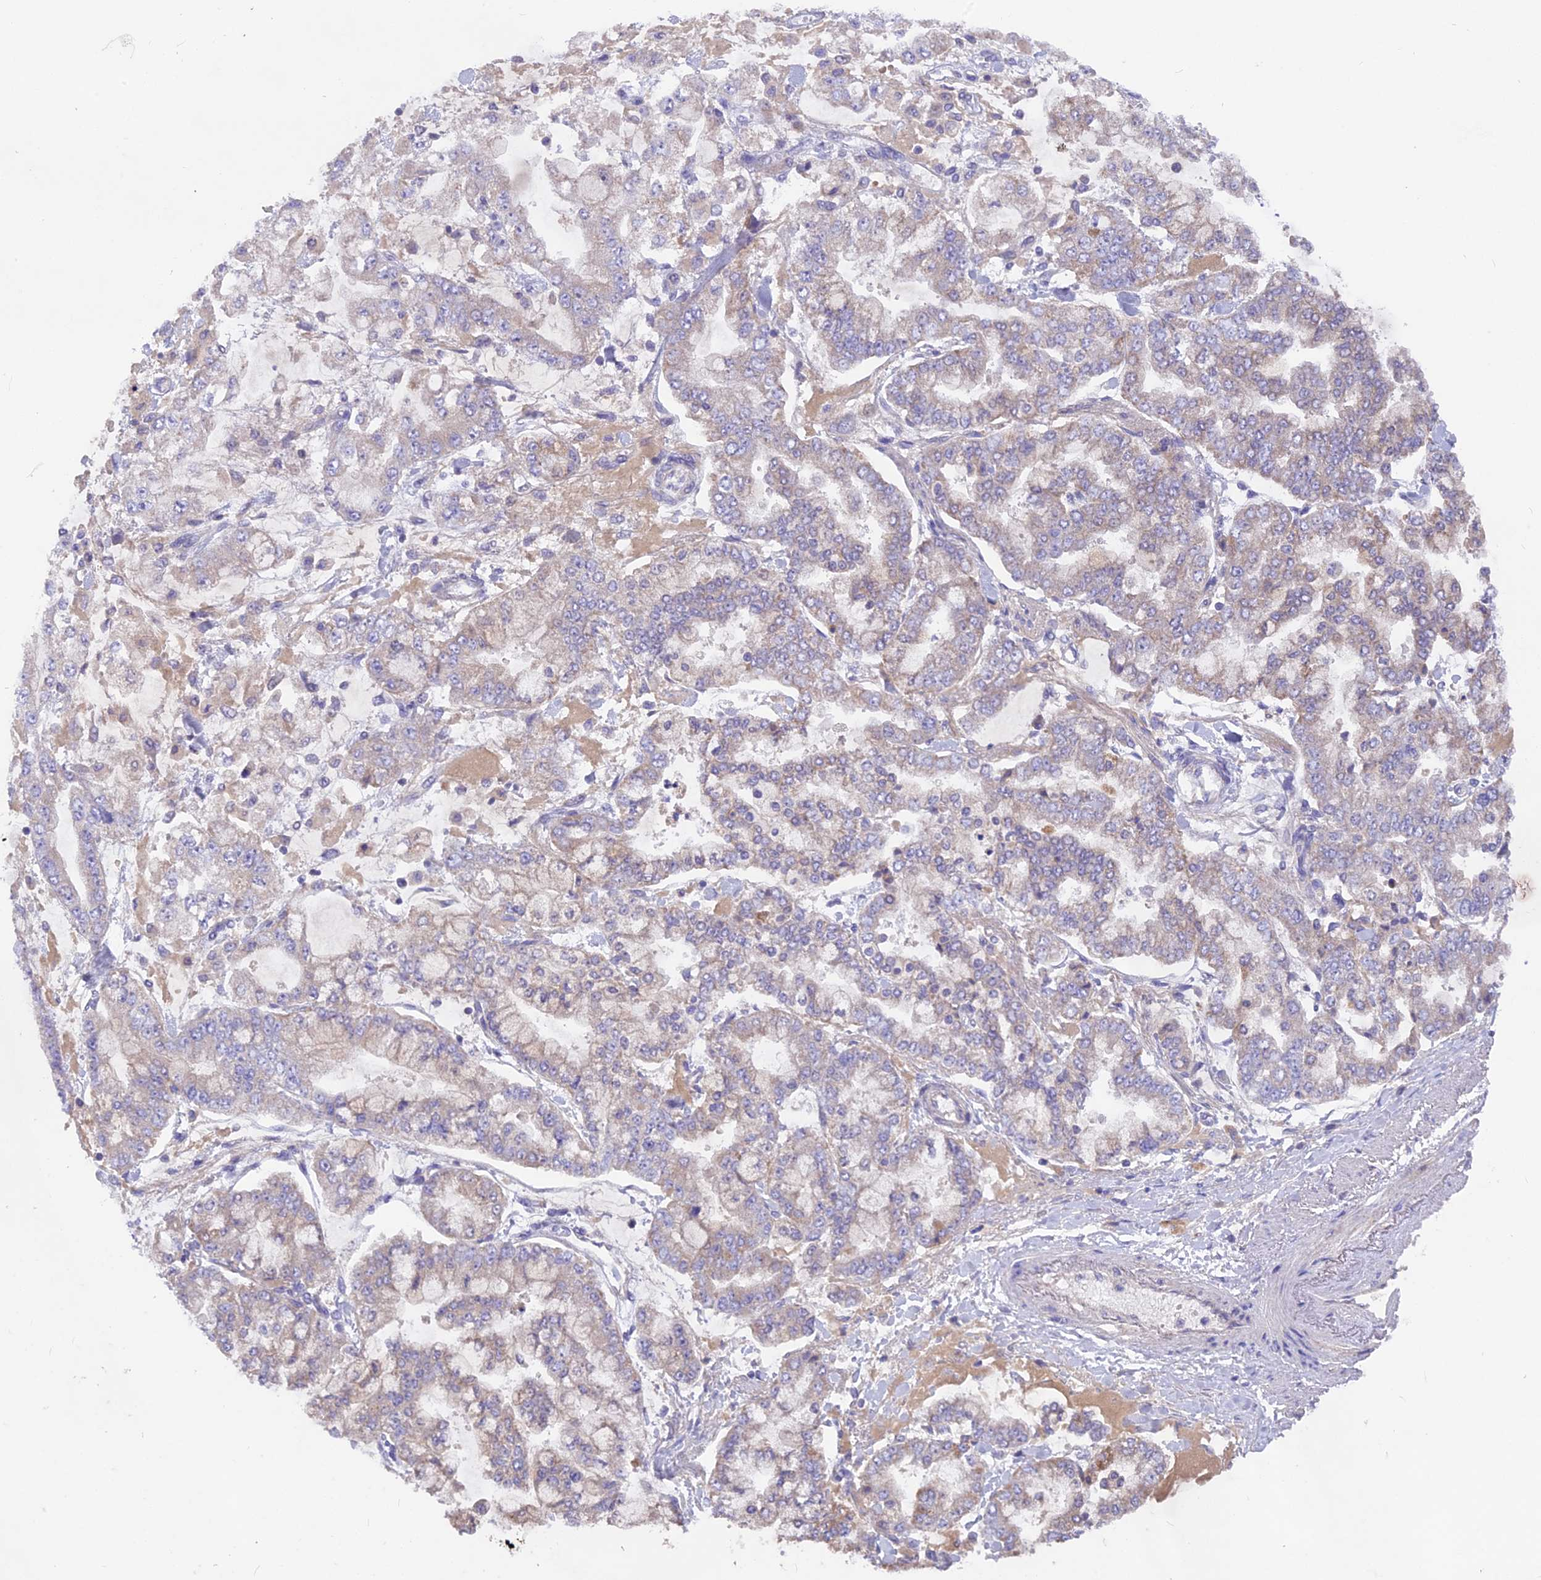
{"staining": {"intensity": "weak", "quantity": "25%-75%", "location": "cytoplasmic/membranous"}, "tissue": "stomach cancer", "cell_type": "Tumor cells", "image_type": "cancer", "snomed": [{"axis": "morphology", "description": "Normal tissue, NOS"}, {"axis": "morphology", "description": "Adenocarcinoma, NOS"}, {"axis": "topography", "description": "Stomach, upper"}, {"axis": "topography", "description": "Stomach"}], "caption": "Weak cytoplasmic/membranous protein staining is appreciated in approximately 25%-75% of tumor cells in stomach adenocarcinoma.", "gene": "PZP", "patient": {"sex": "male", "age": 76}}